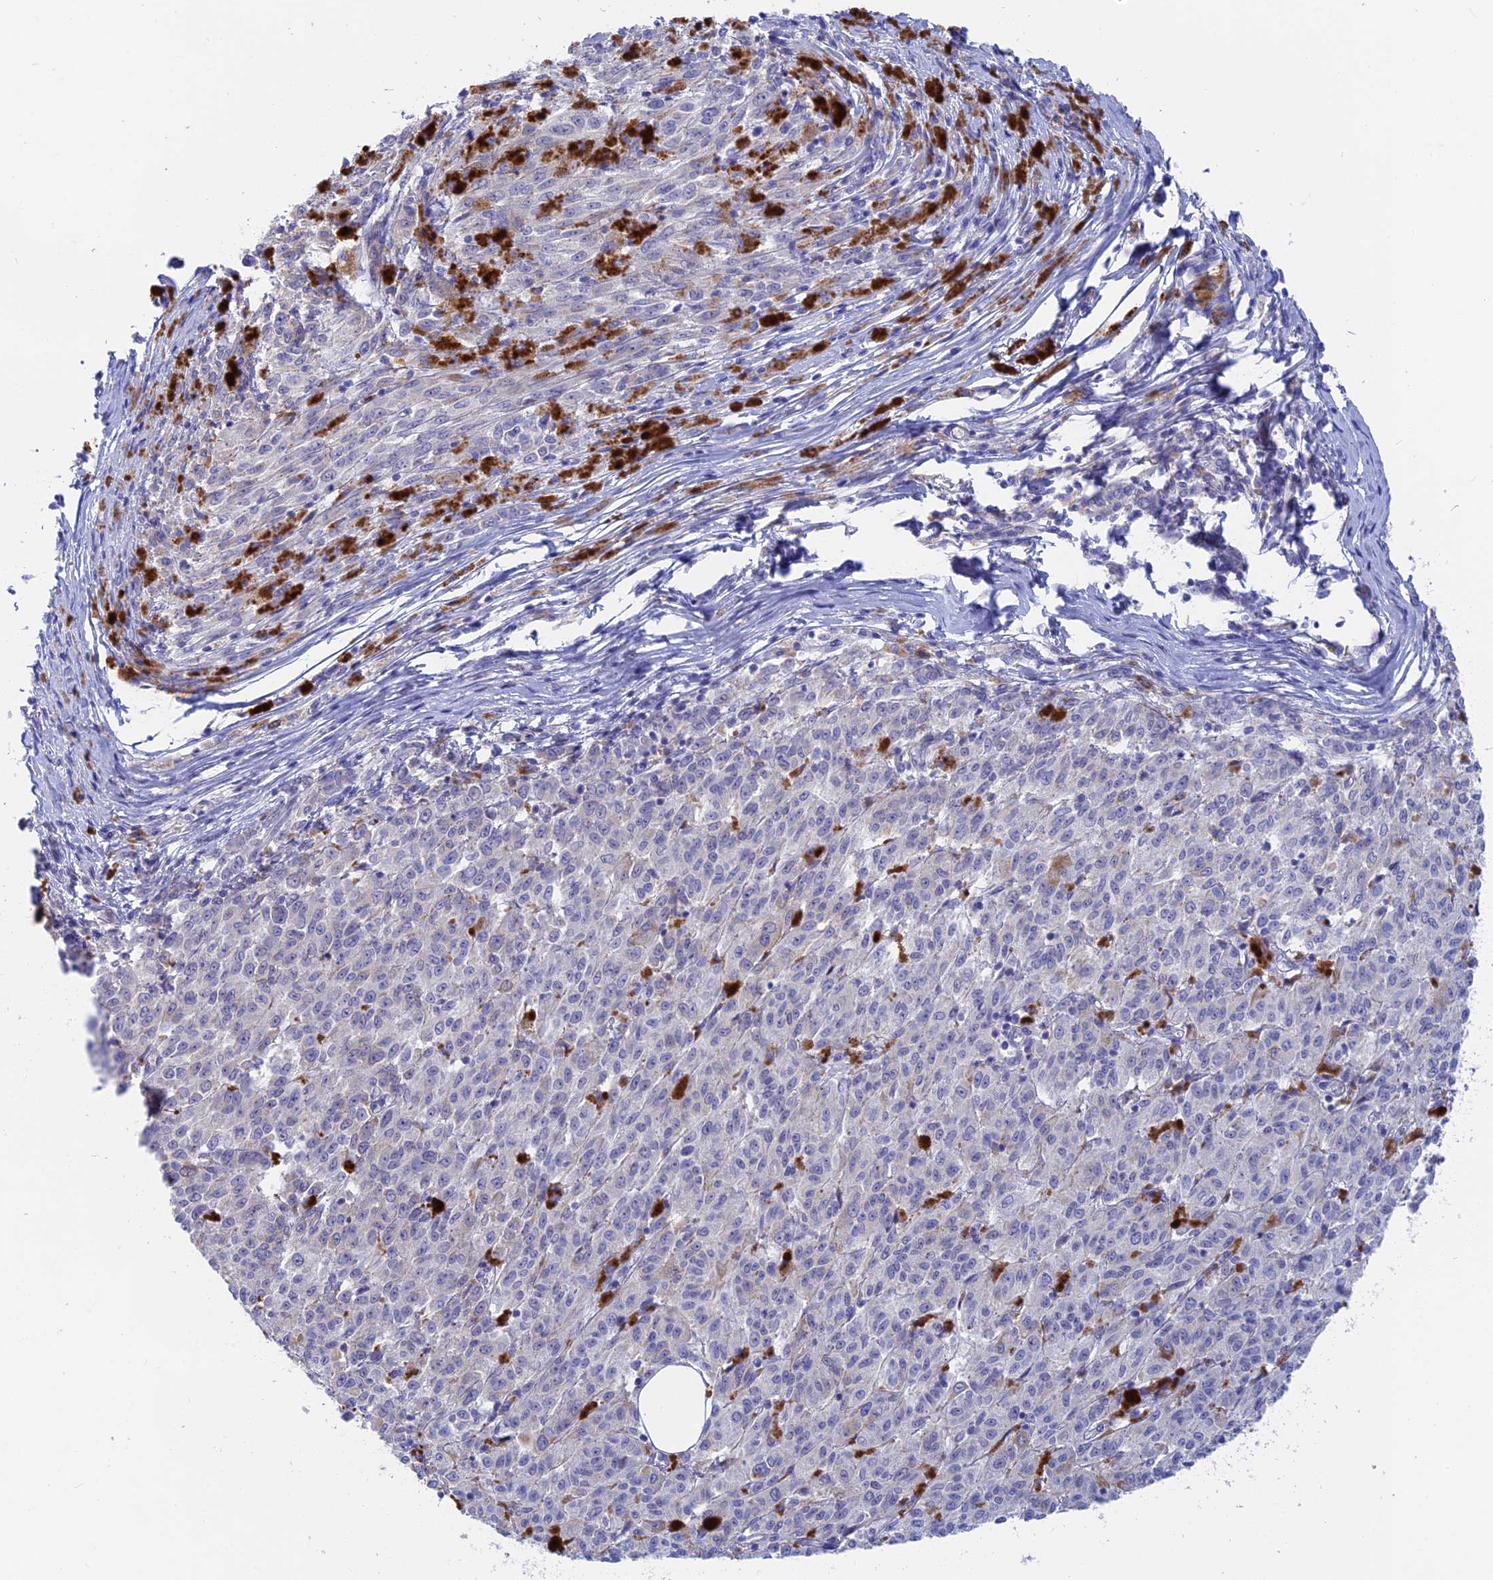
{"staining": {"intensity": "negative", "quantity": "none", "location": "none"}, "tissue": "melanoma", "cell_type": "Tumor cells", "image_type": "cancer", "snomed": [{"axis": "morphology", "description": "Malignant melanoma, NOS"}, {"axis": "topography", "description": "Skin"}], "caption": "This is an immunohistochemistry (IHC) photomicrograph of malignant melanoma. There is no positivity in tumor cells.", "gene": "GLB1L", "patient": {"sex": "female", "age": 52}}